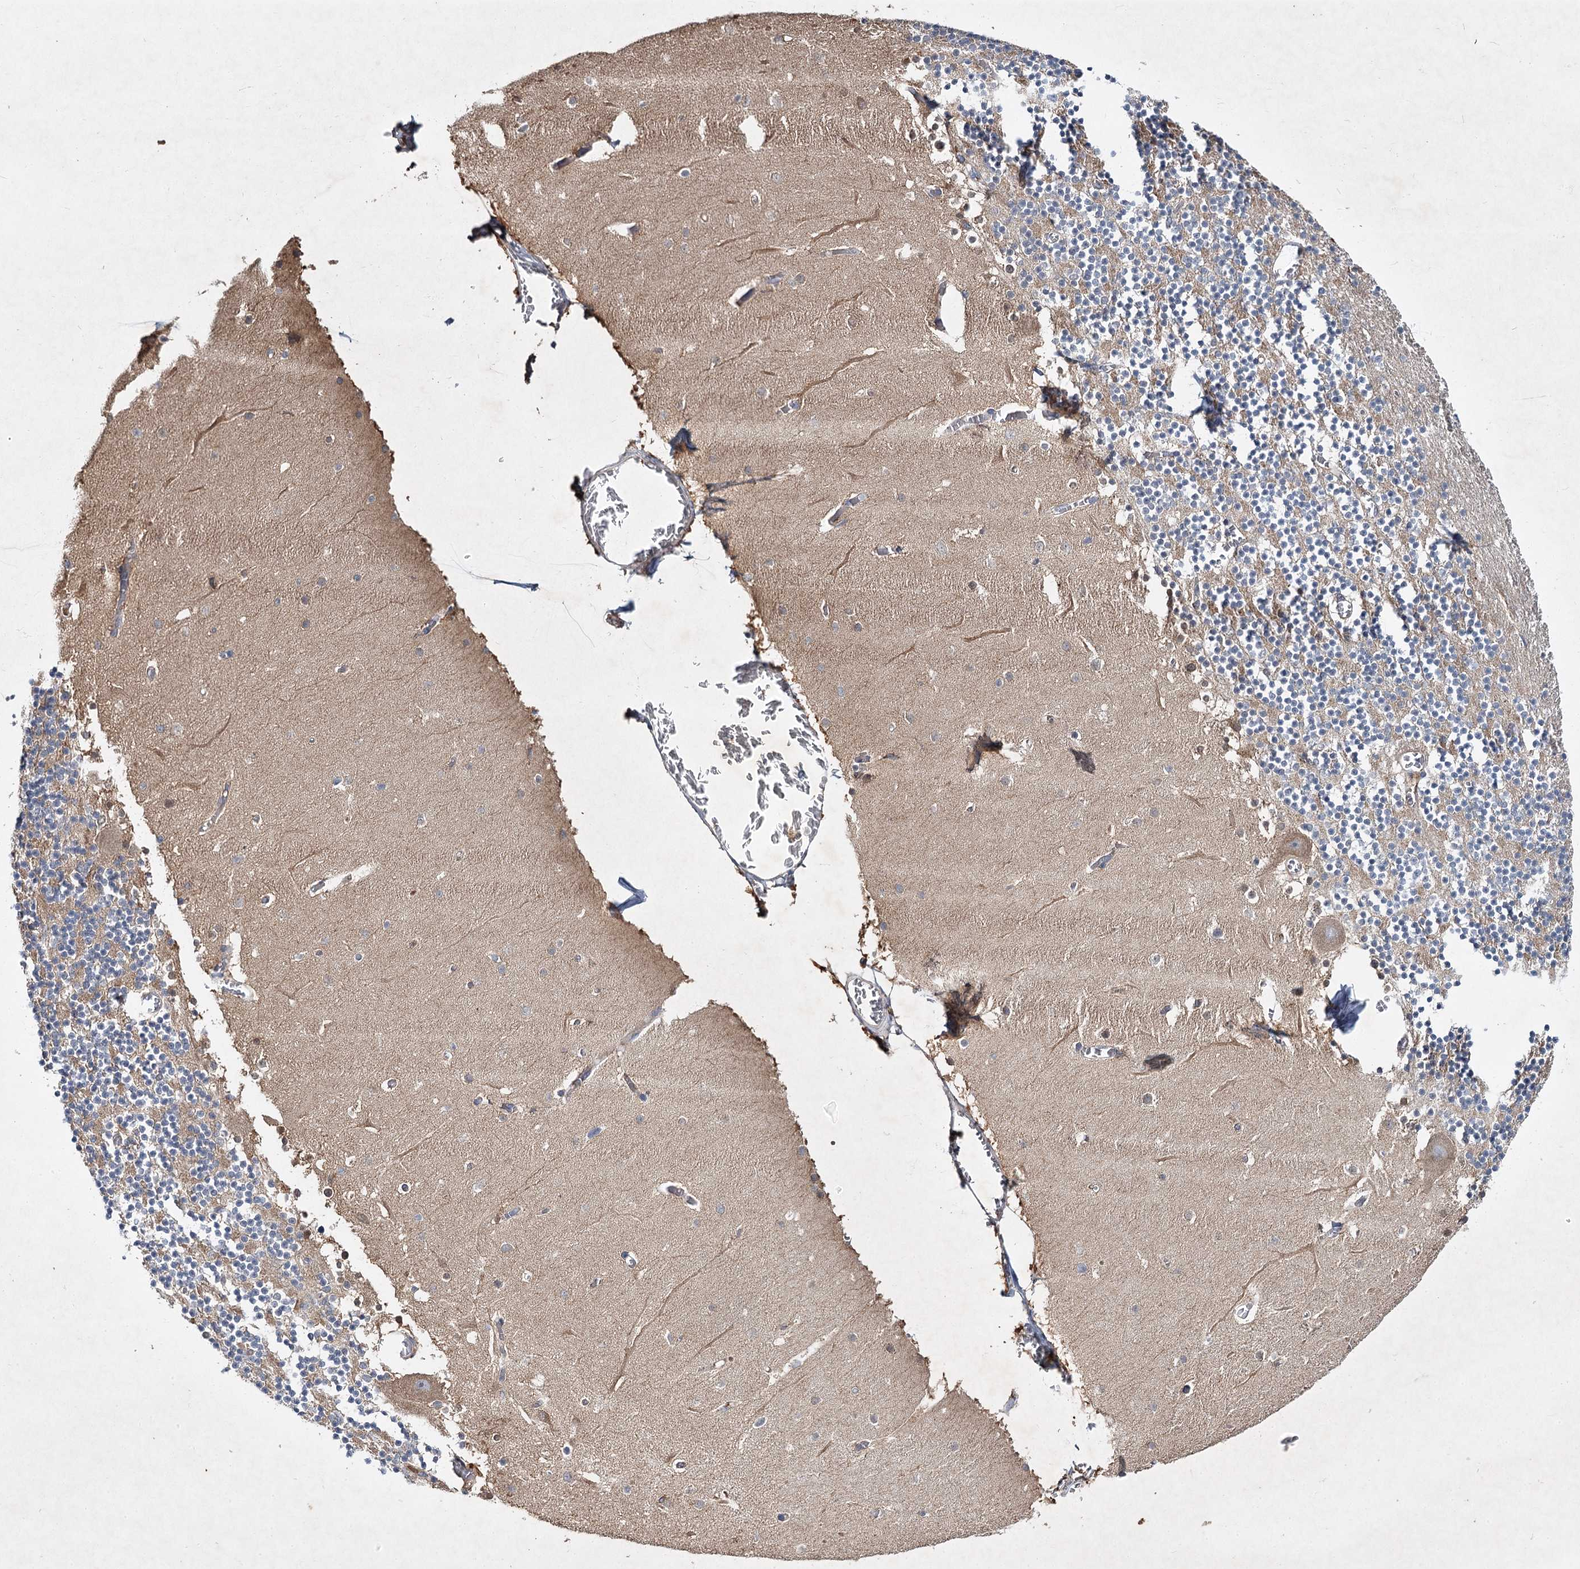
{"staining": {"intensity": "weak", "quantity": "25%-75%", "location": "cytoplasmic/membranous"}, "tissue": "cerebellum", "cell_type": "Cells in granular layer", "image_type": "normal", "snomed": [{"axis": "morphology", "description": "Normal tissue, NOS"}, {"axis": "topography", "description": "Cerebellum"}], "caption": "Immunohistochemistry (IHC) histopathology image of unremarkable cerebellum: human cerebellum stained using immunohistochemistry (IHC) reveals low levels of weak protein expression localized specifically in the cytoplasmic/membranous of cells in granular layer, appearing as a cytoplasmic/membranous brown color.", "gene": "MFN1", "patient": {"sex": "female", "age": 28}}